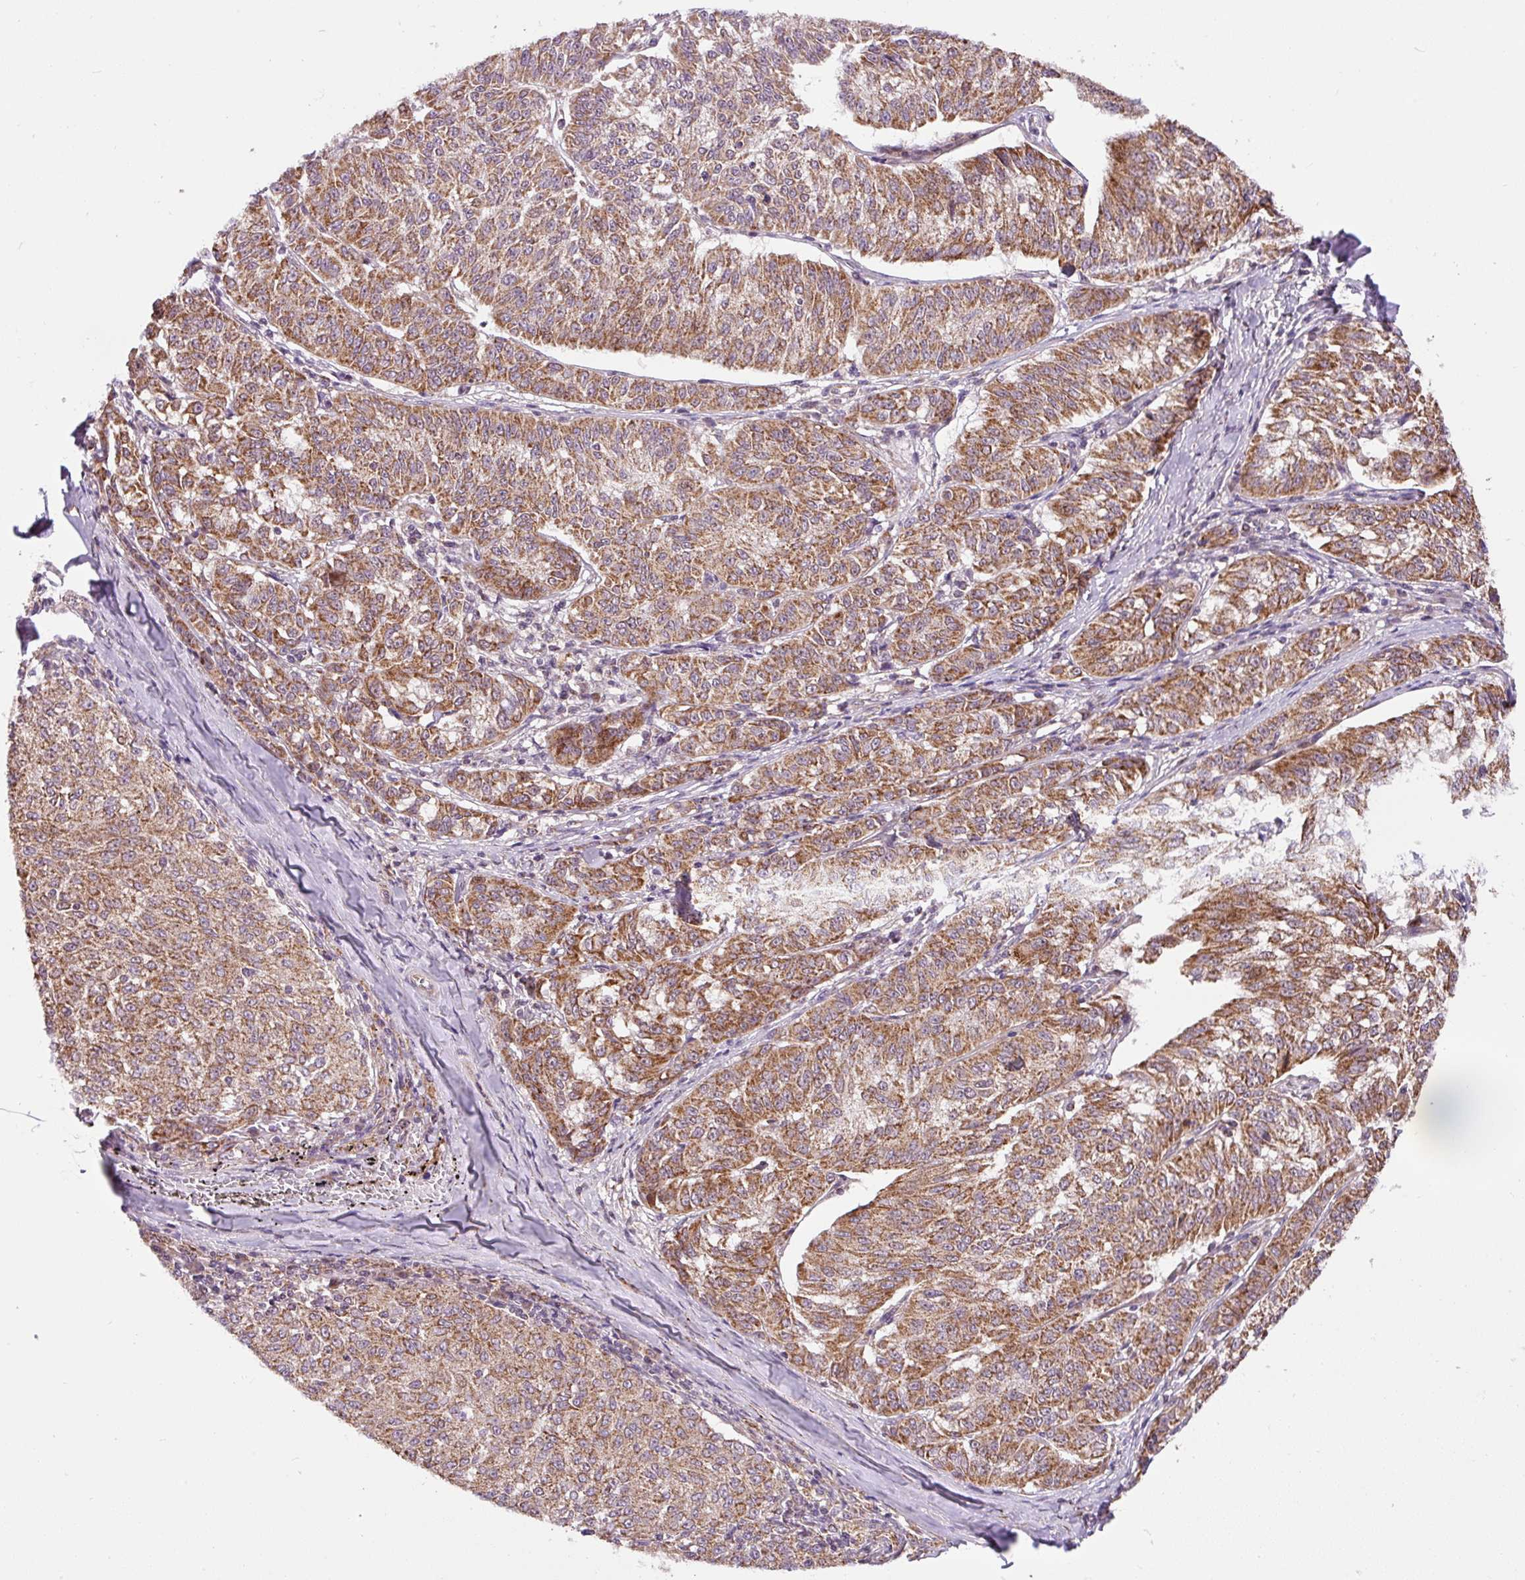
{"staining": {"intensity": "moderate", "quantity": ">75%", "location": "cytoplasmic/membranous"}, "tissue": "melanoma", "cell_type": "Tumor cells", "image_type": "cancer", "snomed": [{"axis": "morphology", "description": "Malignant melanoma, NOS"}, {"axis": "topography", "description": "Skin"}], "caption": "Immunohistochemistry staining of melanoma, which exhibits medium levels of moderate cytoplasmic/membranous staining in about >75% of tumor cells indicating moderate cytoplasmic/membranous protein positivity. The staining was performed using DAB (3,3'-diaminobenzidine) (brown) for protein detection and nuclei were counterstained in hematoxylin (blue).", "gene": "SARS2", "patient": {"sex": "female", "age": 72}}